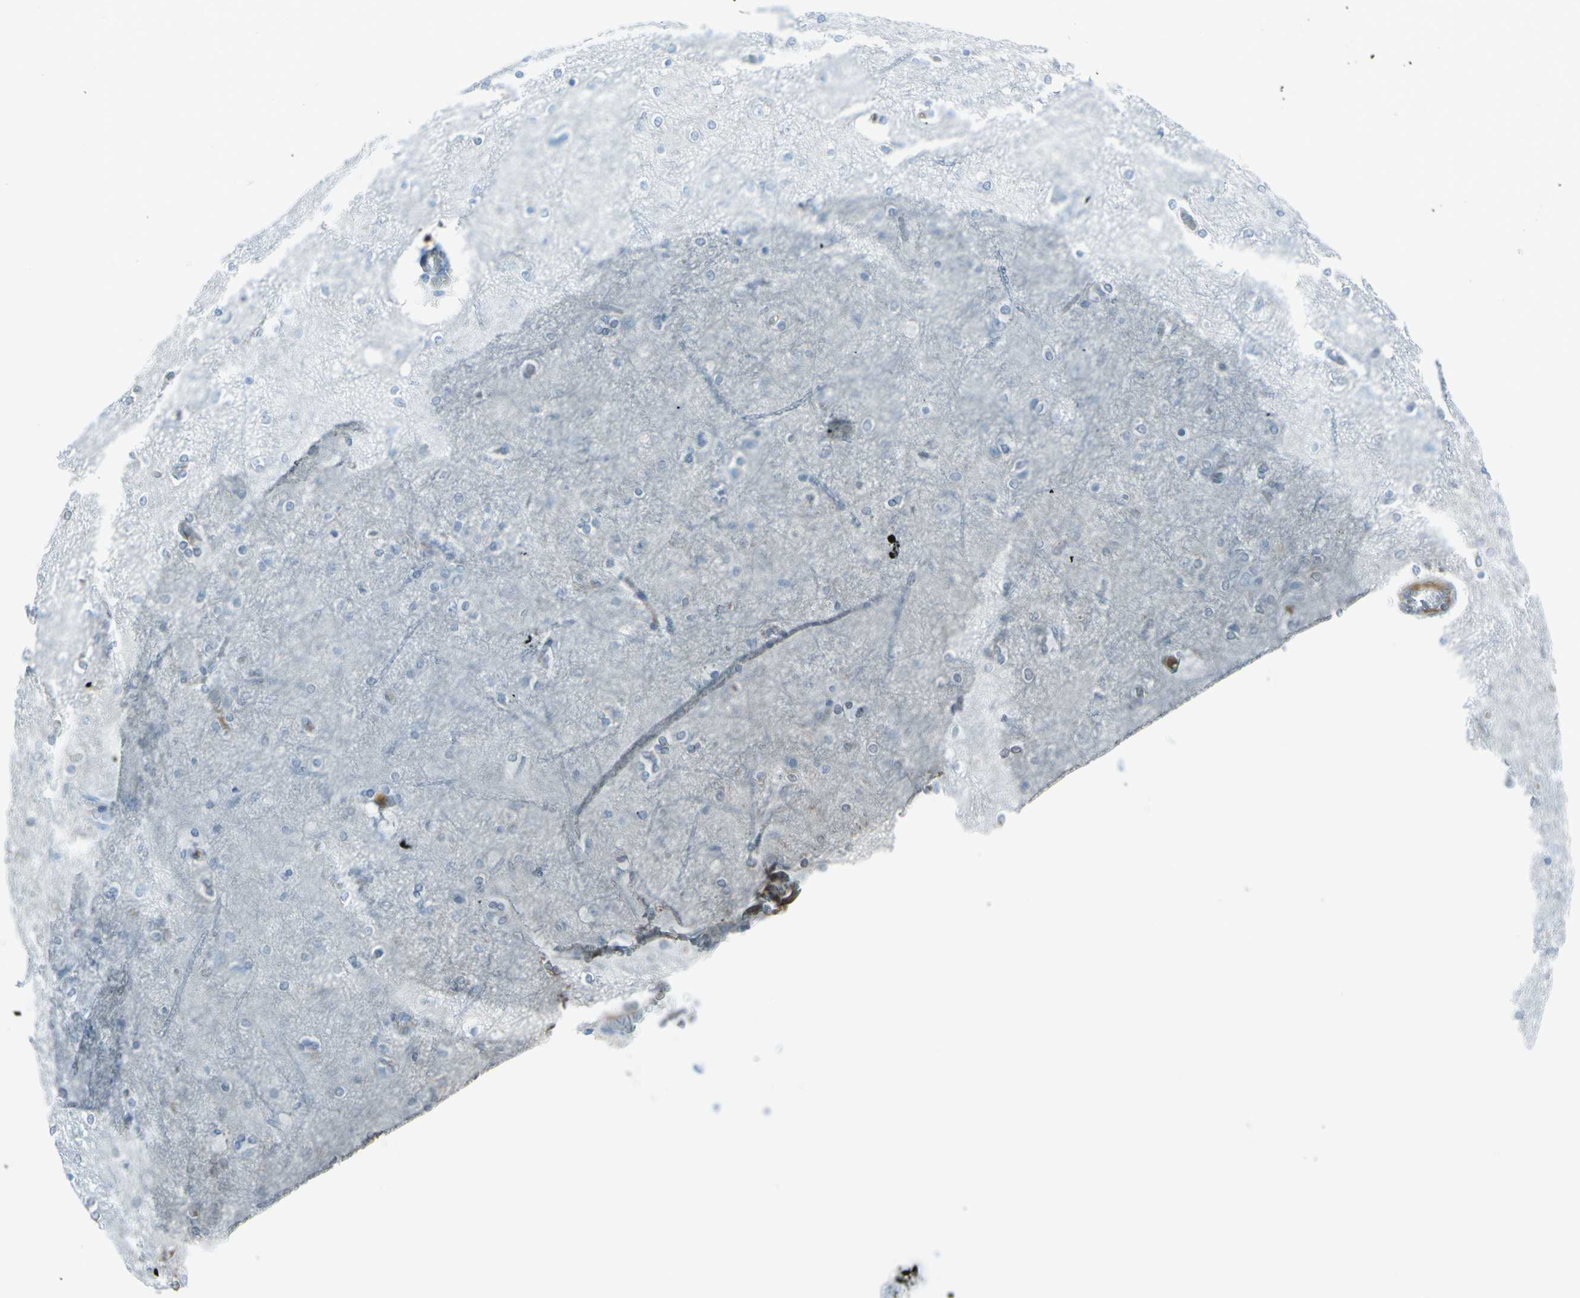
{"staining": {"intensity": "negative", "quantity": "none", "location": "none"}, "tissue": "cerebral cortex", "cell_type": "Endothelial cells", "image_type": "normal", "snomed": [{"axis": "morphology", "description": "Normal tissue, NOS"}, {"axis": "topography", "description": "Cerebral cortex"}], "caption": "IHC of benign human cerebral cortex shows no staining in endothelial cells.", "gene": "AFP", "patient": {"sex": "female", "age": 54}}